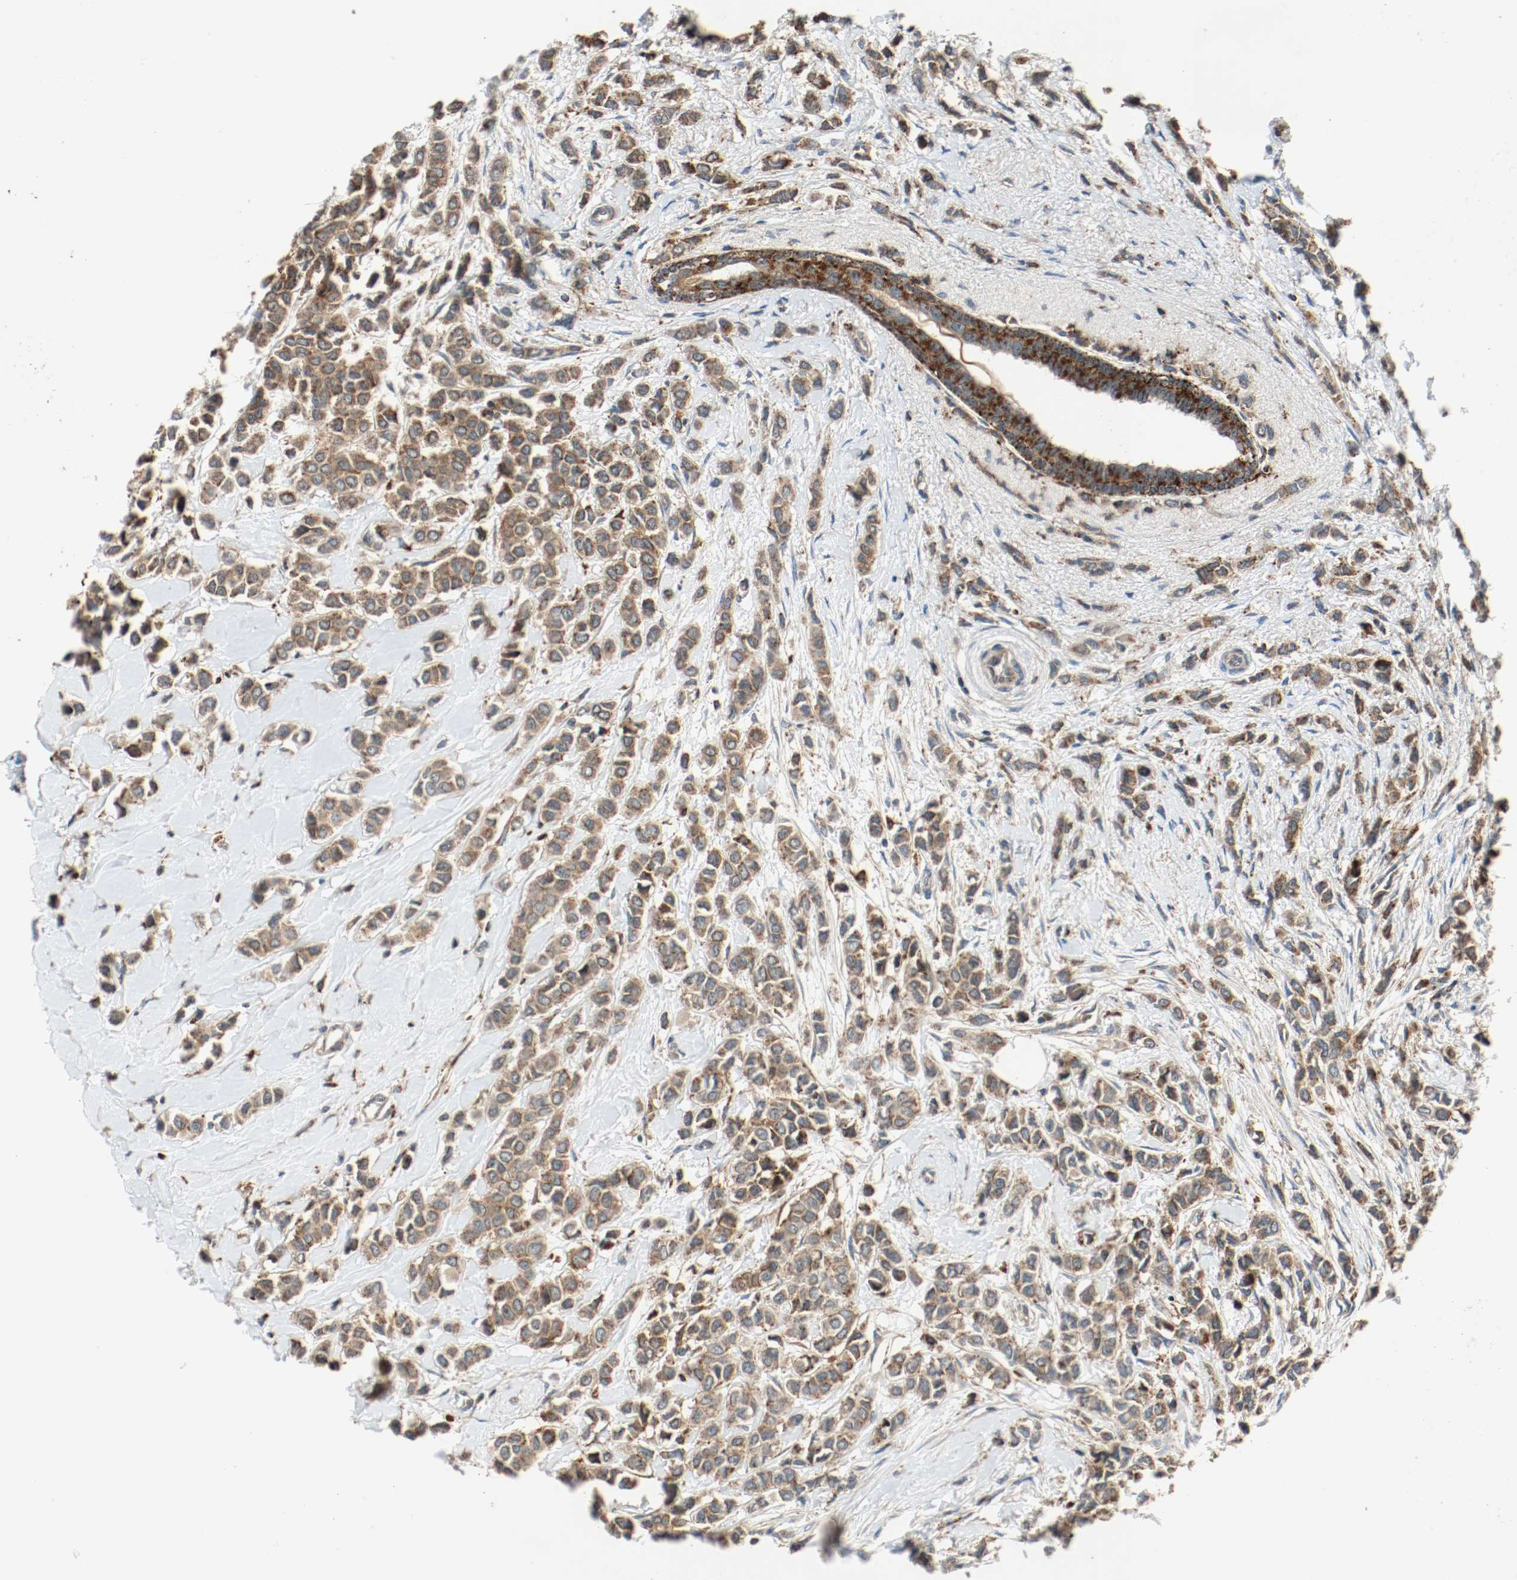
{"staining": {"intensity": "moderate", "quantity": ">75%", "location": "cytoplasmic/membranous"}, "tissue": "breast cancer", "cell_type": "Tumor cells", "image_type": "cancer", "snomed": [{"axis": "morphology", "description": "Lobular carcinoma"}, {"axis": "topography", "description": "Breast"}], "caption": "Breast cancer stained for a protein (brown) demonstrates moderate cytoplasmic/membranous positive expression in about >75% of tumor cells.", "gene": "LAMP2", "patient": {"sex": "female", "age": 51}}